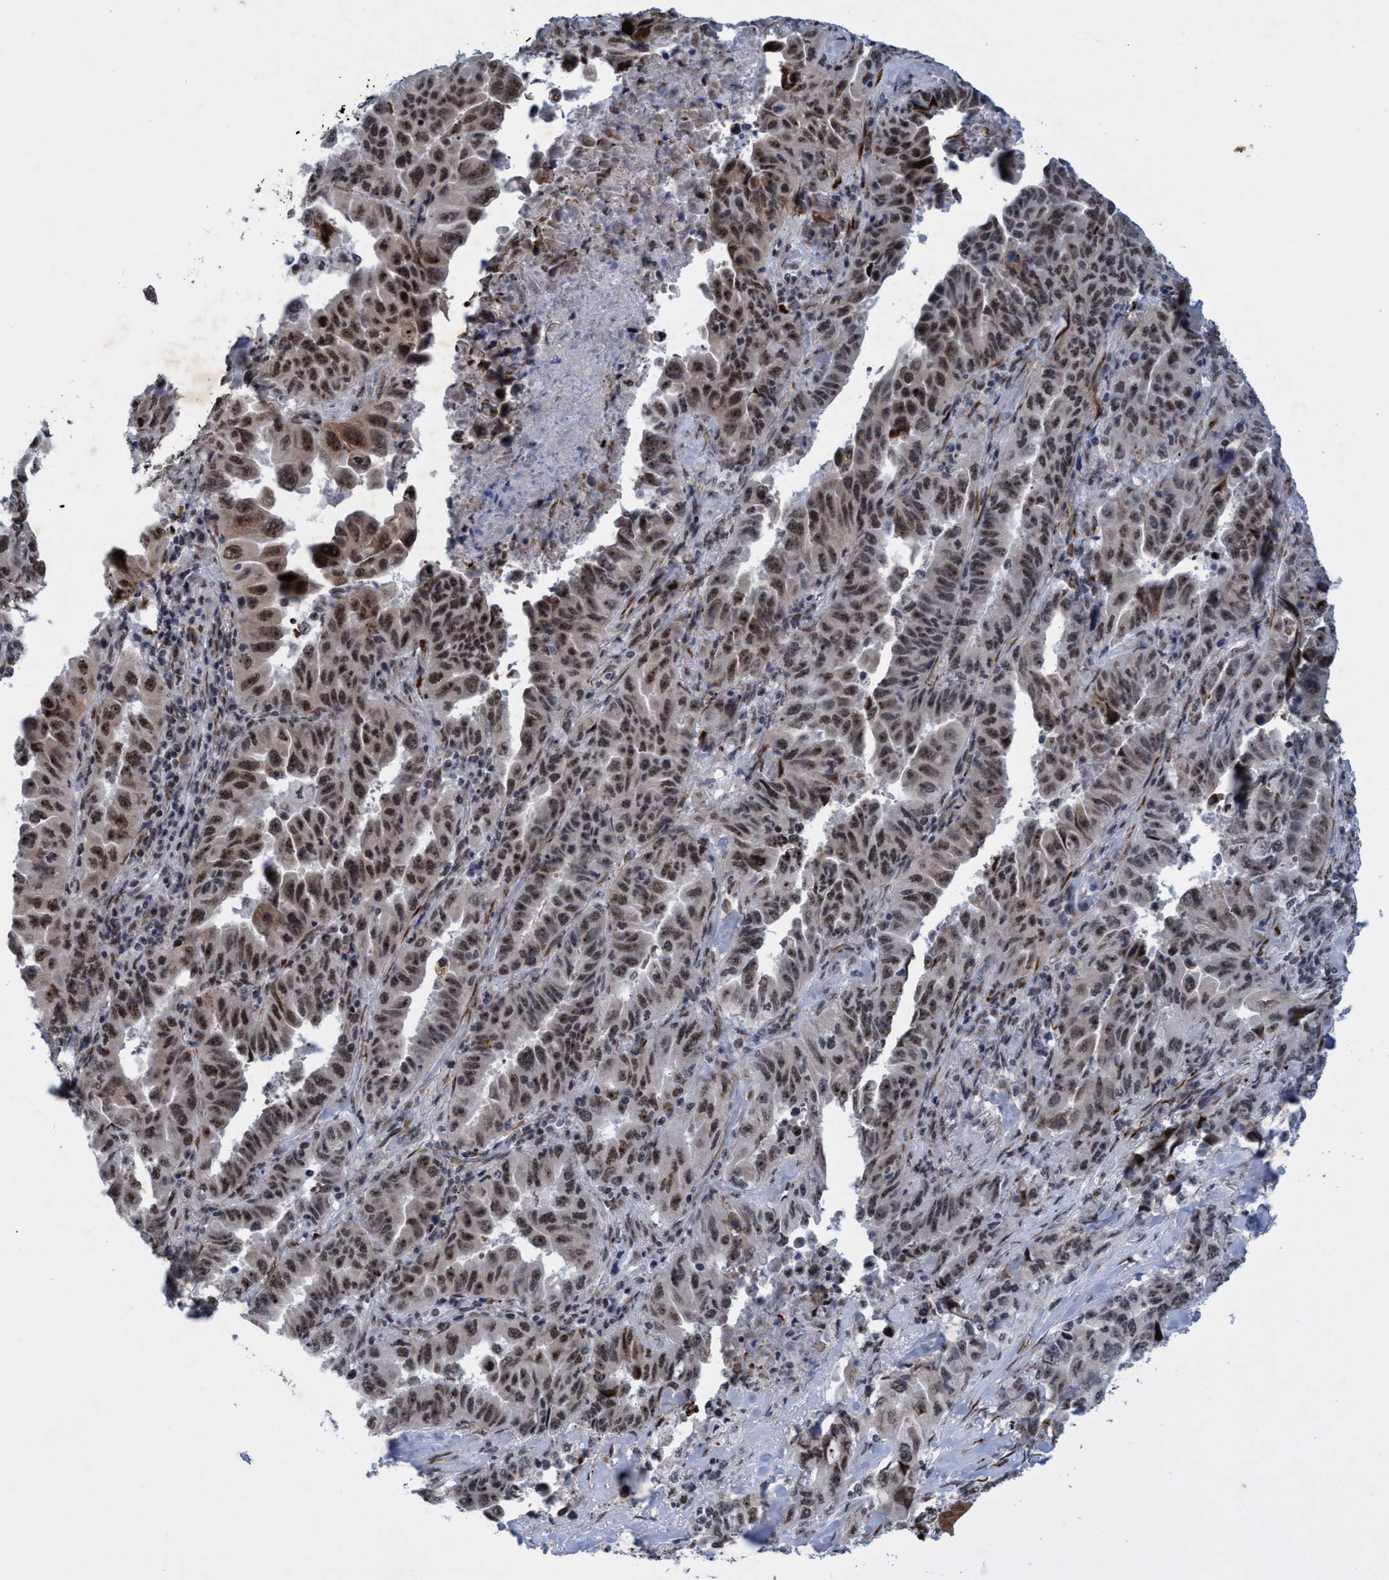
{"staining": {"intensity": "moderate", "quantity": ">75%", "location": "nuclear"}, "tissue": "lung cancer", "cell_type": "Tumor cells", "image_type": "cancer", "snomed": [{"axis": "morphology", "description": "Adenocarcinoma, NOS"}, {"axis": "topography", "description": "Lung"}], "caption": "Protein staining of lung cancer tissue reveals moderate nuclear expression in about >75% of tumor cells.", "gene": "GLT6D1", "patient": {"sex": "female", "age": 51}}